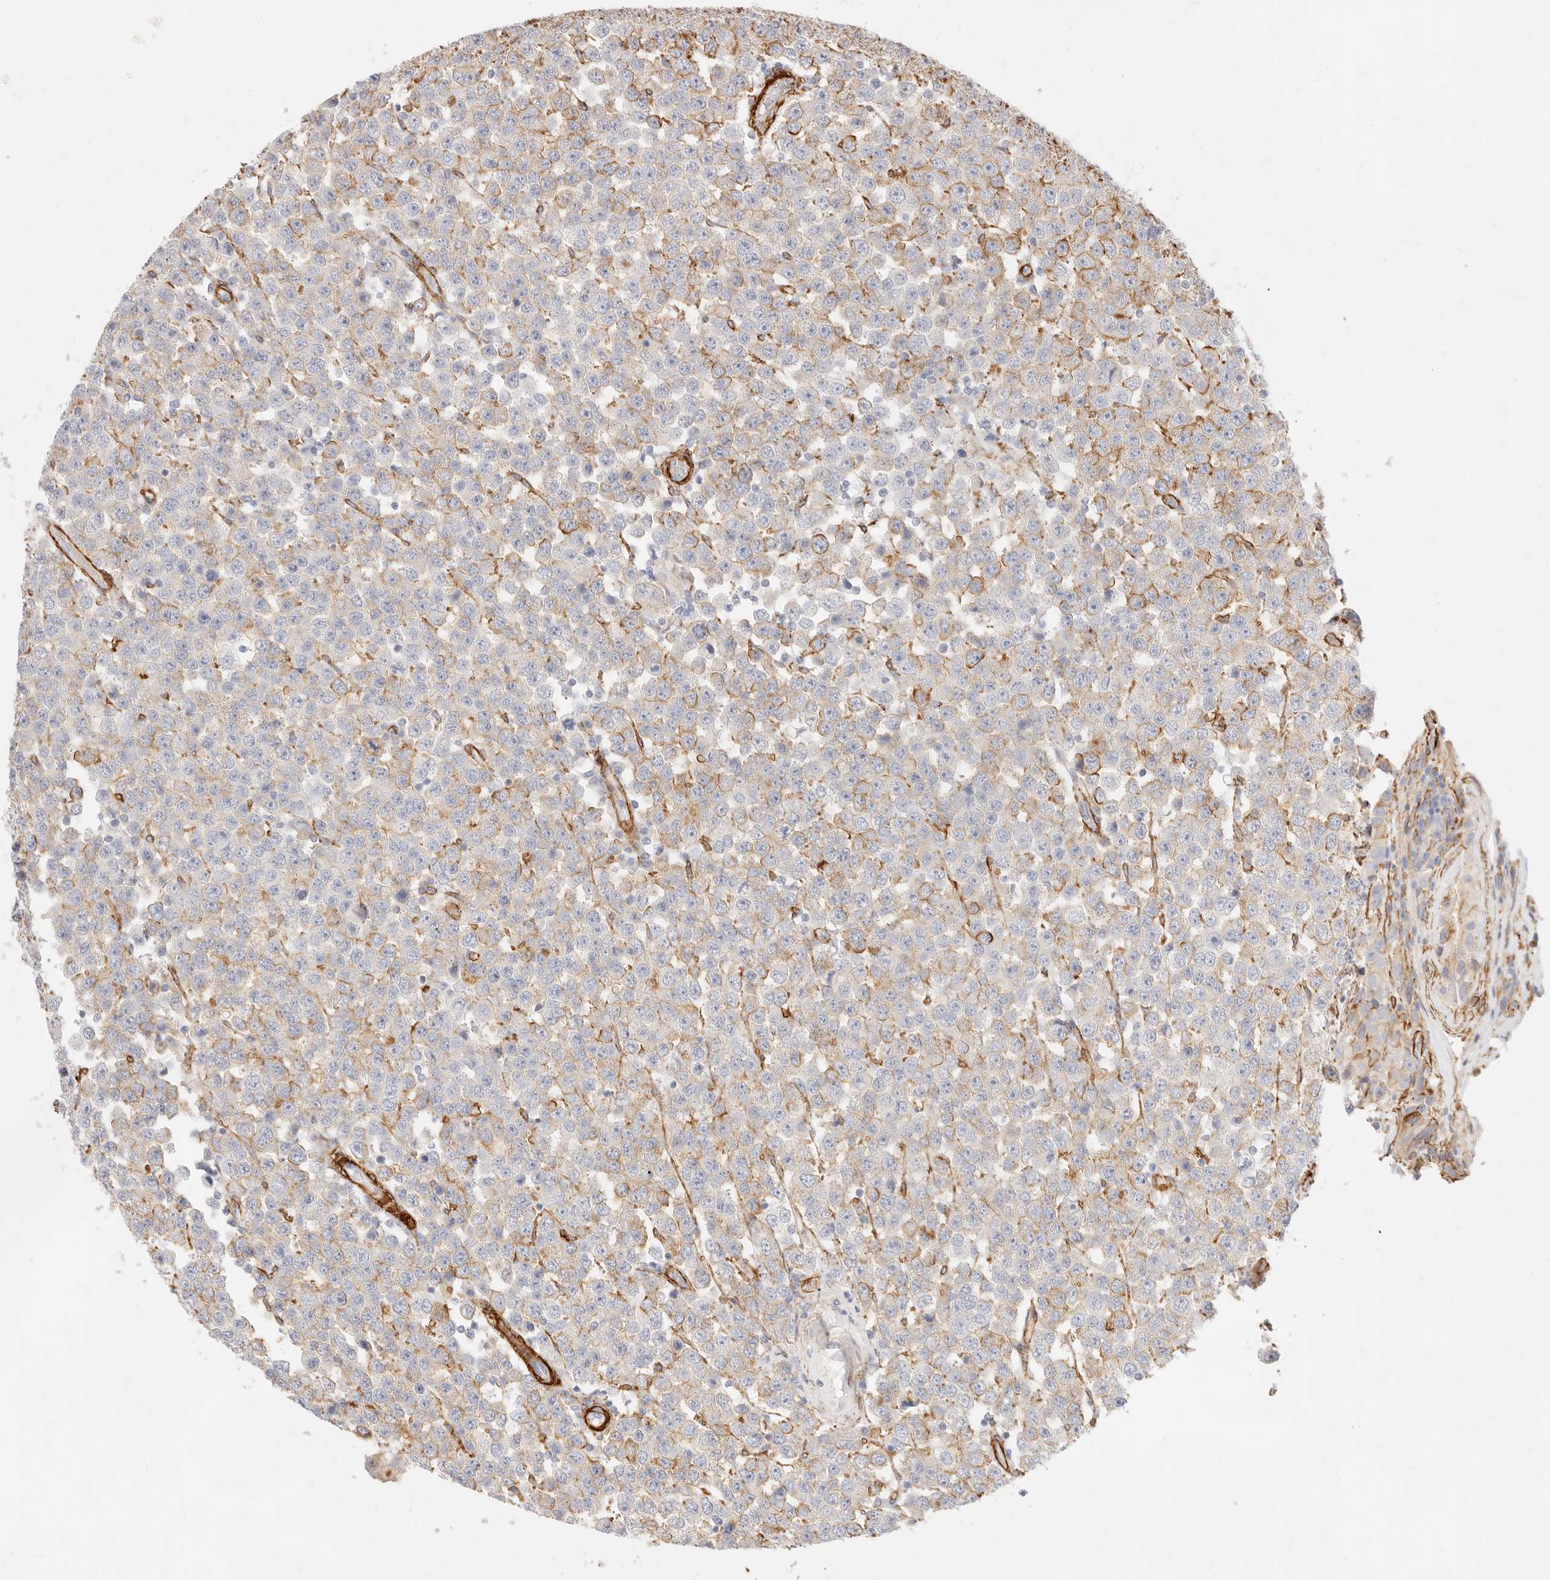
{"staining": {"intensity": "moderate", "quantity": "25%-75%", "location": "cytoplasmic/membranous"}, "tissue": "testis cancer", "cell_type": "Tumor cells", "image_type": "cancer", "snomed": [{"axis": "morphology", "description": "Seminoma, NOS"}, {"axis": "topography", "description": "Testis"}], "caption": "A brown stain labels moderate cytoplasmic/membranous staining of a protein in testis seminoma tumor cells.", "gene": "TMTC2", "patient": {"sex": "male", "age": 28}}